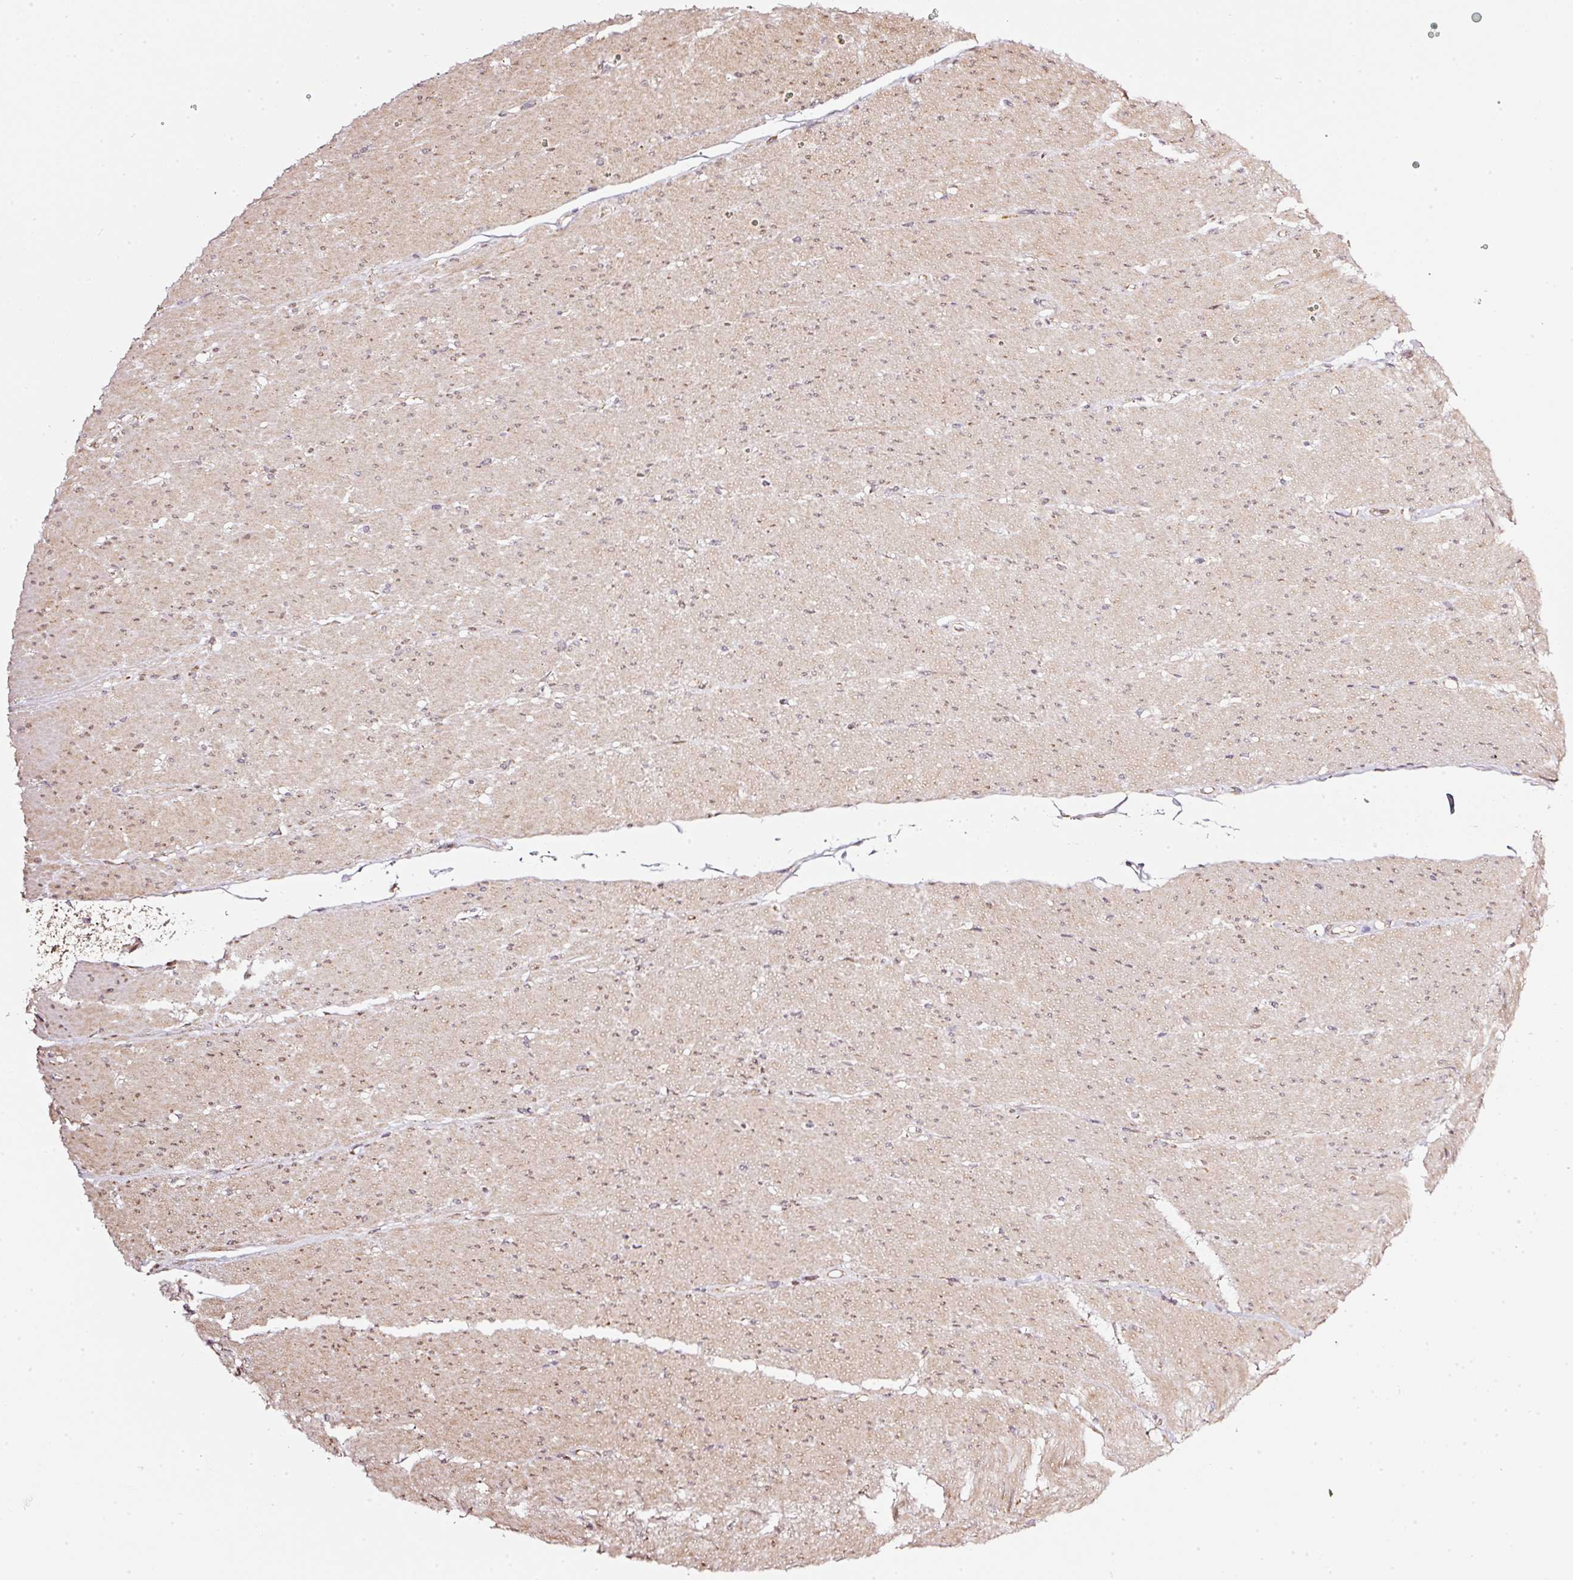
{"staining": {"intensity": "weak", "quantity": ">75%", "location": "cytoplasmic/membranous"}, "tissue": "smooth muscle", "cell_type": "Smooth muscle cells", "image_type": "normal", "snomed": [{"axis": "morphology", "description": "Normal tissue, NOS"}, {"axis": "topography", "description": "Smooth muscle"}, {"axis": "topography", "description": "Rectum"}], "caption": "Smooth muscle stained with a brown dye reveals weak cytoplasmic/membranous positive staining in about >75% of smooth muscle cells.", "gene": "RAB35", "patient": {"sex": "male", "age": 53}}